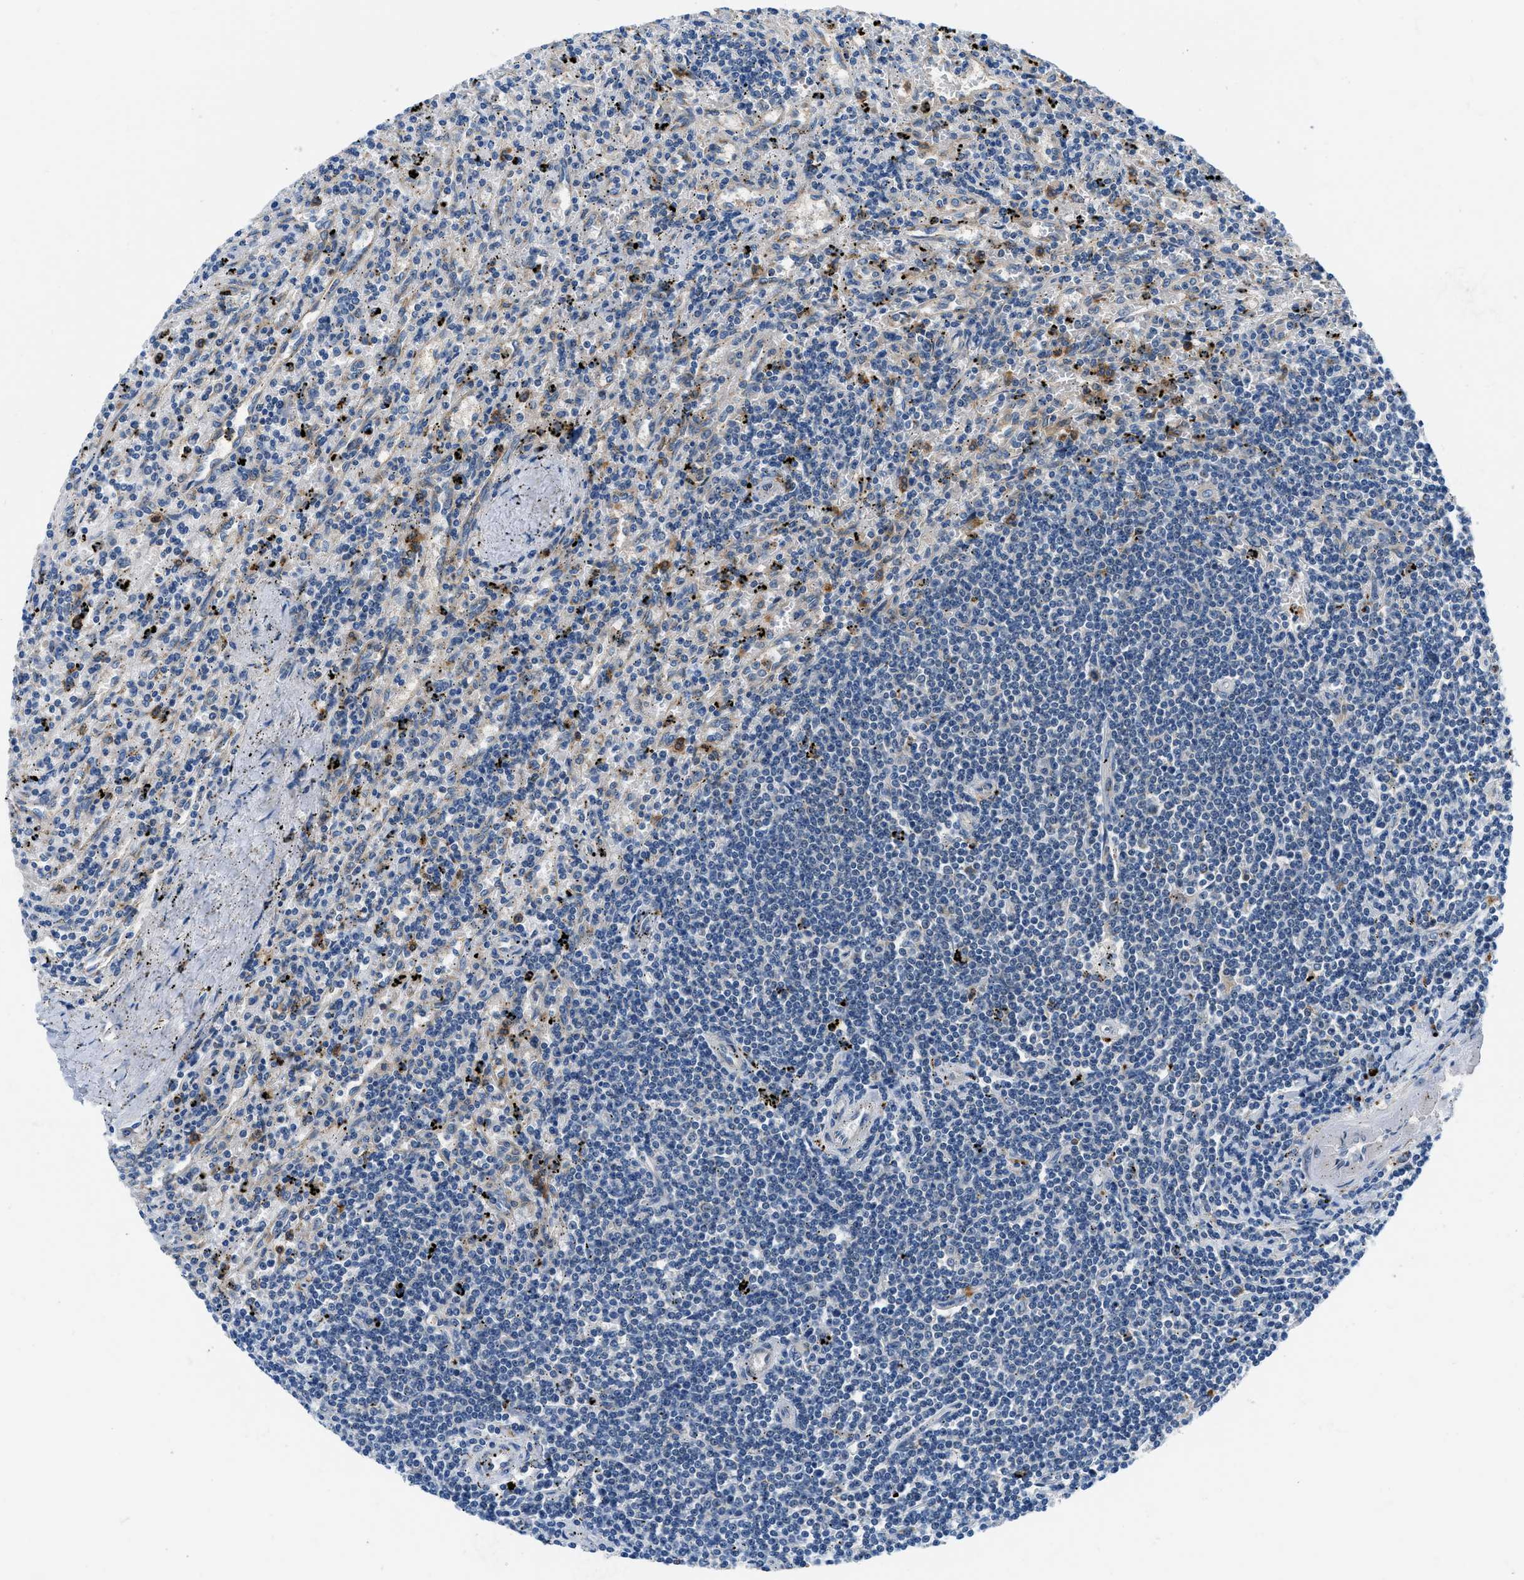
{"staining": {"intensity": "negative", "quantity": "none", "location": "none"}, "tissue": "lymphoma", "cell_type": "Tumor cells", "image_type": "cancer", "snomed": [{"axis": "morphology", "description": "Malignant lymphoma, non-Hodgkin's type, Low grade"}, {"axis": "topography", "description": "Spleen"}], "caption": "IHC photomicrograph of neoplastic tissue: lymphoma stained with DAB reveals no significant protein expression in tumor cells. (DAB (3,3'-diaminobenzidine) IHC, high magnification).", "gene": "ADGRE3", "patient": {"sex": "male", "age": 76}}